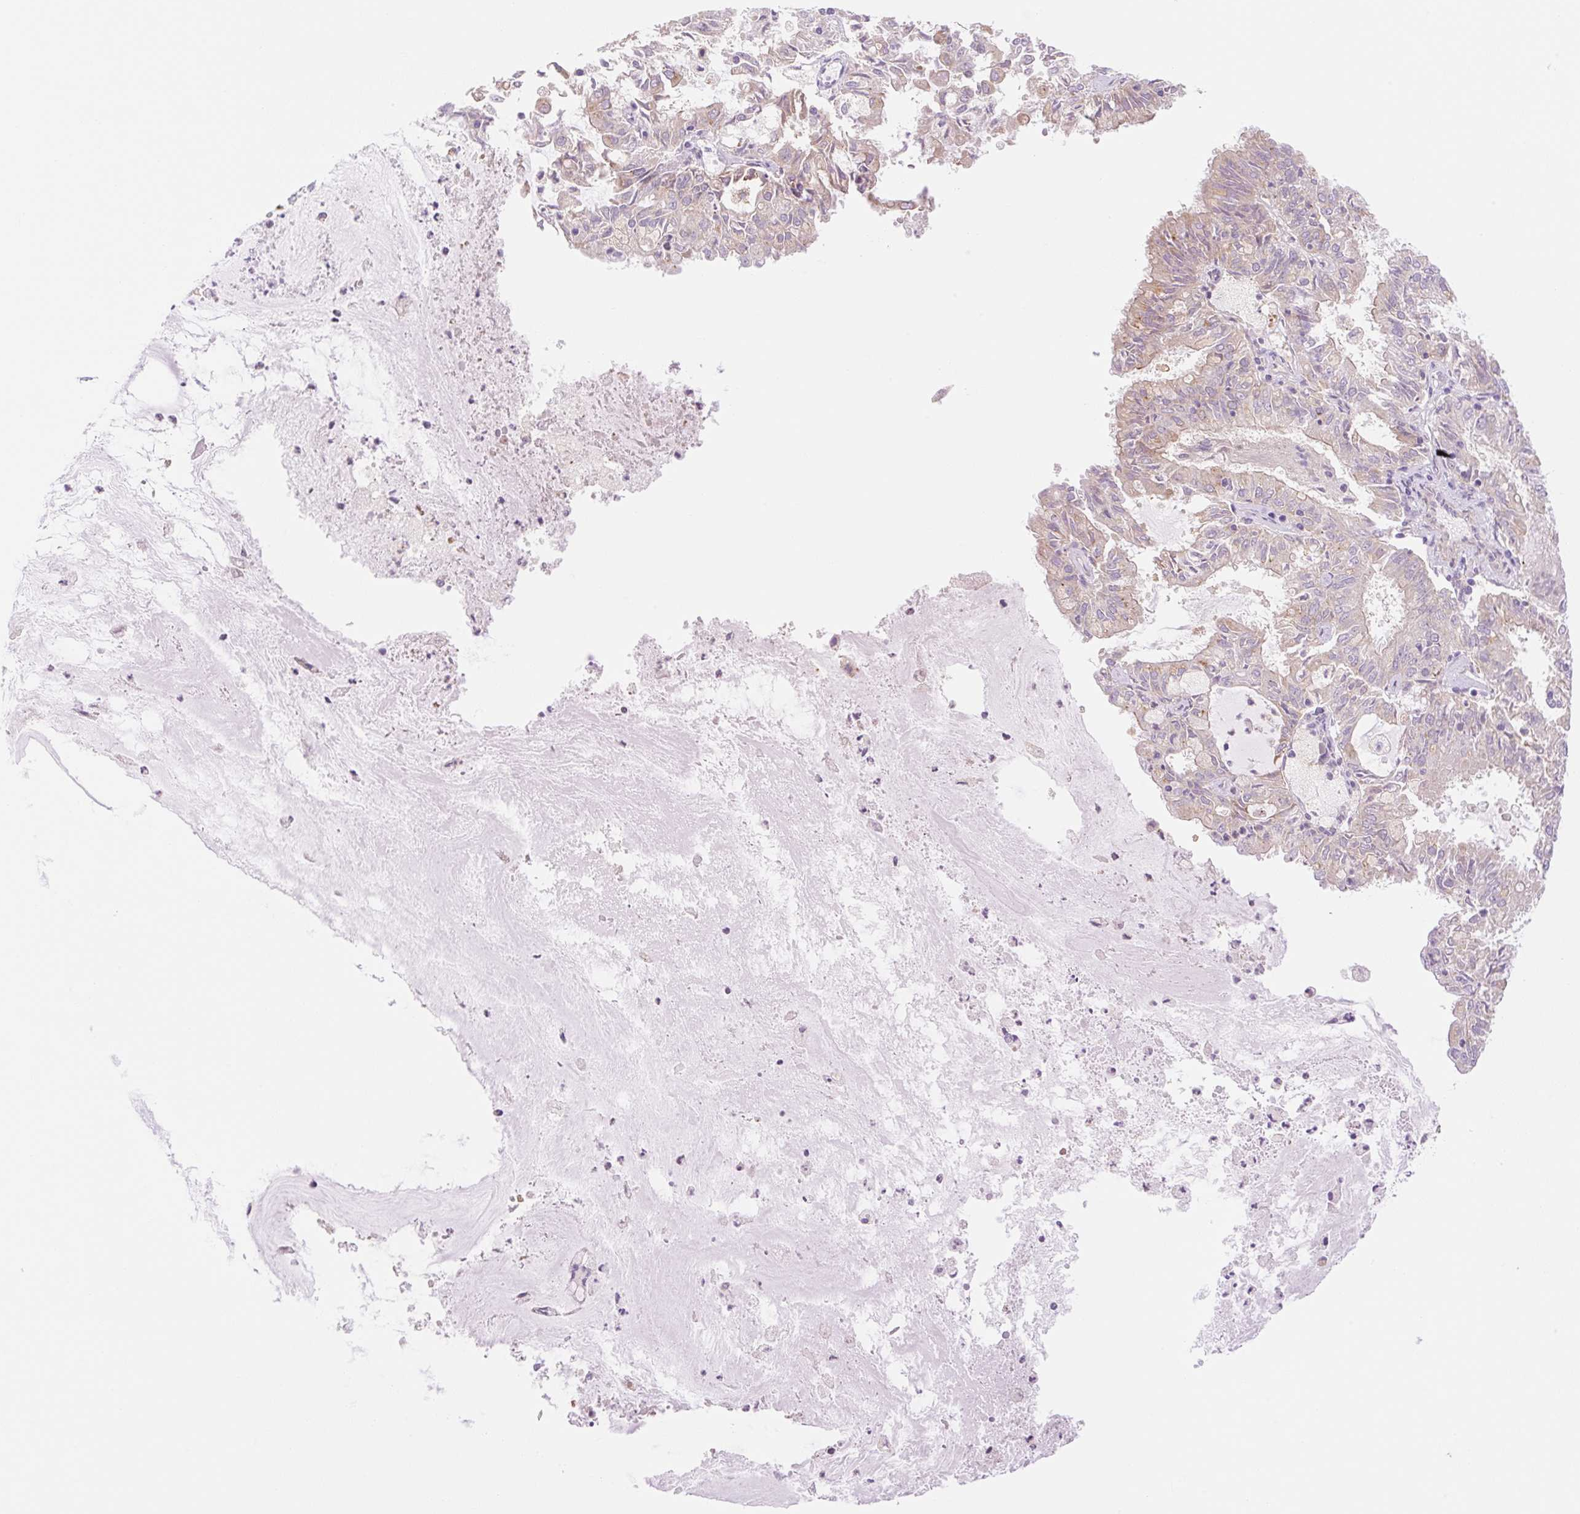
{"staining": {"intensity": "weak", "quantity": "<25%", "location": "cytoplasmic/membranous"}, "tissue": "endometrial cancer", "cell_type": "Tumor cells", "image_type": "cancer", "snomed": [{"axis": "morphology", "description": "Adenocarcinoma, NOS"}, {"axis": "topography", "description": "Endometrium"}], "caption": "Immunohistochemical staining of human endometrial adenocarcinoma reveals no significant positivity in tumor cells.", "gene": "NLRP5", "patient": {"sex": "female", "age": 57}}